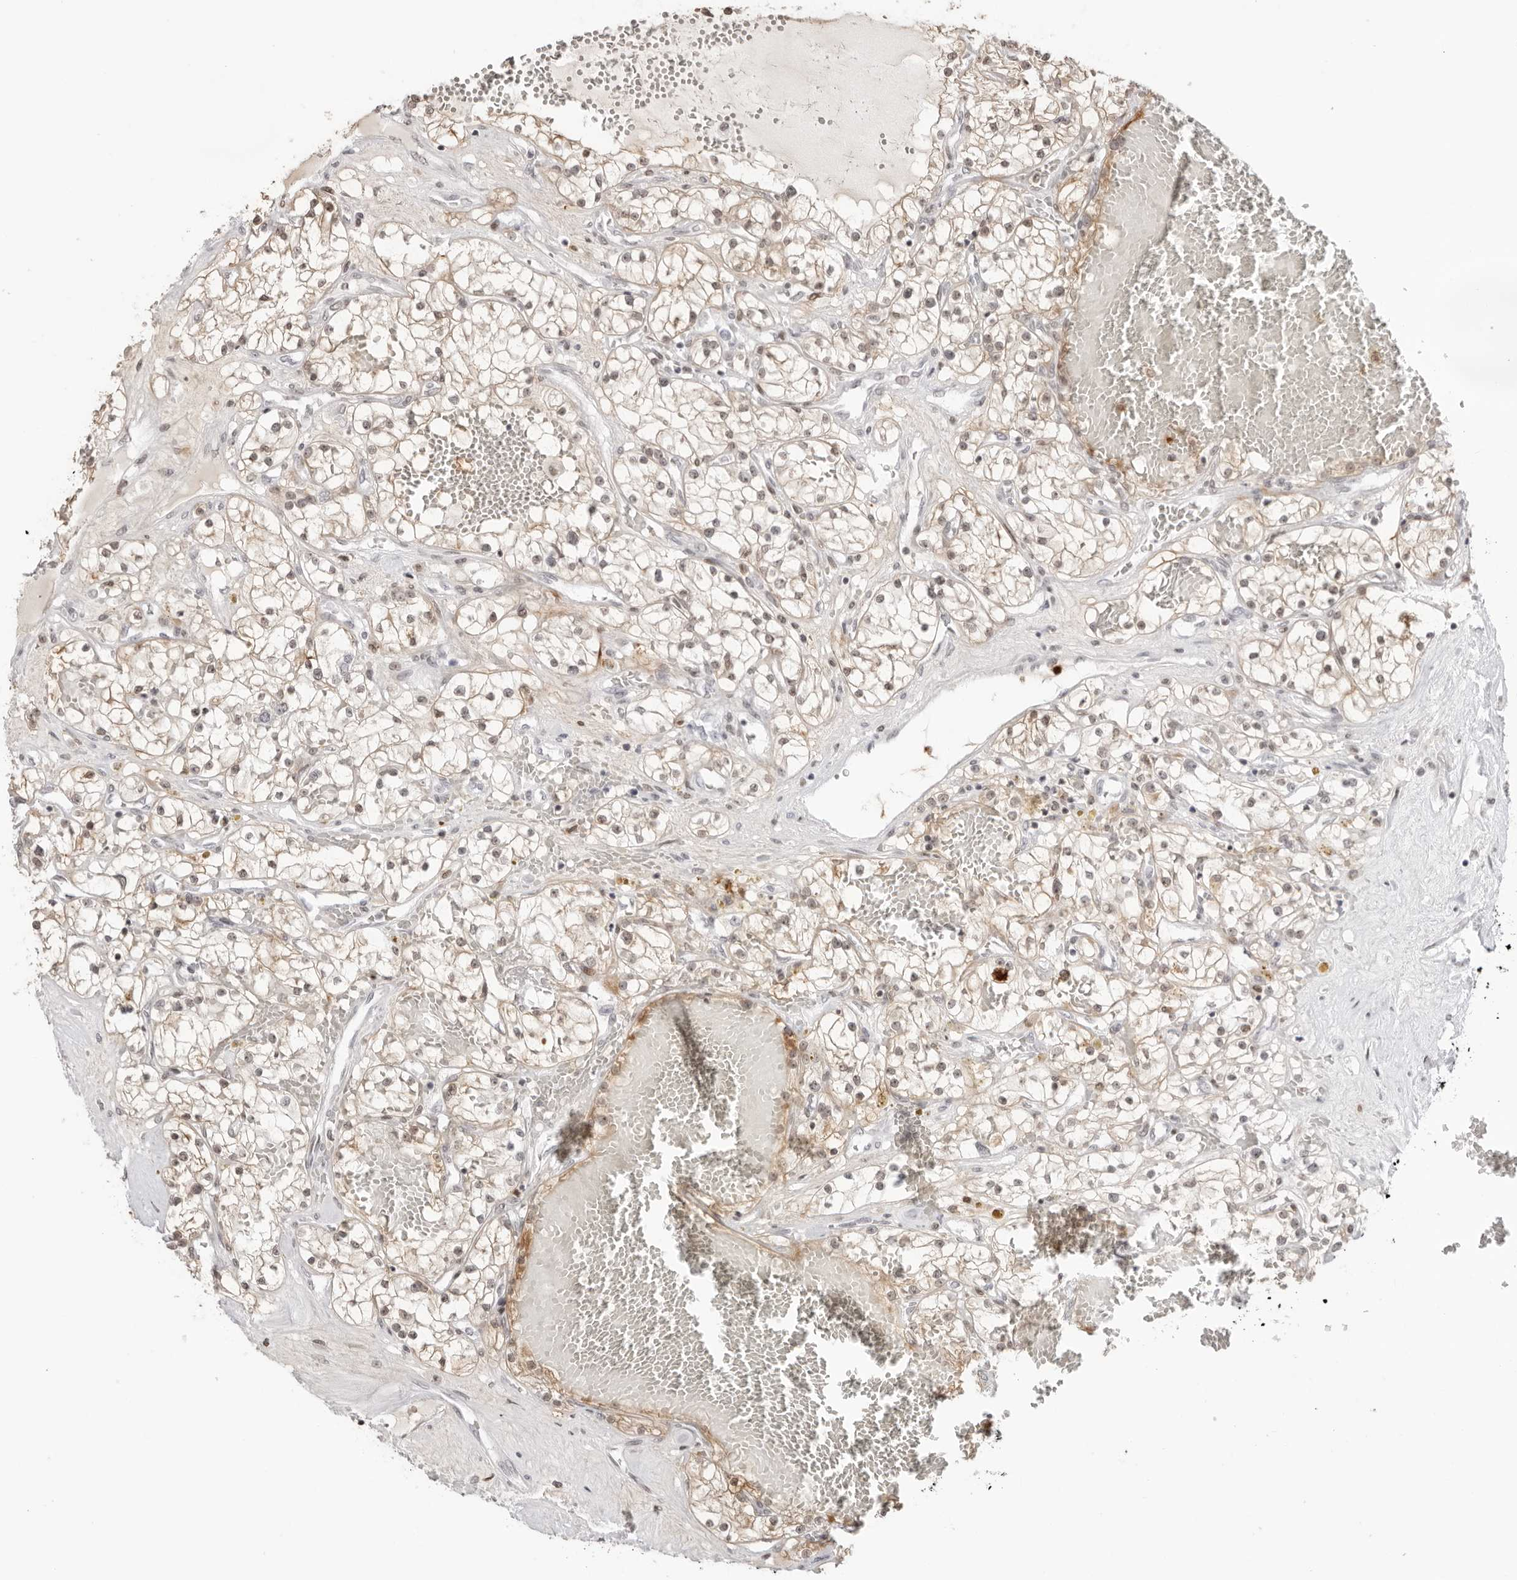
{"staining": {"intensity": "weak", "quantity": "25%-75%", "location": "cytoplasmic/membranous,nuclear"}, "tissue": "renal cancer", "cell_type": "Tumor cells", "image_type": "cancer", "snomed": [{"axis": "morphology", "description": "Normal tissue, NOS"}, {"axis": "morphology", "description": "Adenocarcinoma, NOS"}, {"axis": "topography", "description": "Kidney"}], "caption": "Renal cancer stained for a protein (brown) displays weak cytoplasmic/membranous and nuclear positive positivity in approximately 25%-75% of tumor cells.", "gene": "RNF146", "patient": {"sex": "male", "age": 68}}